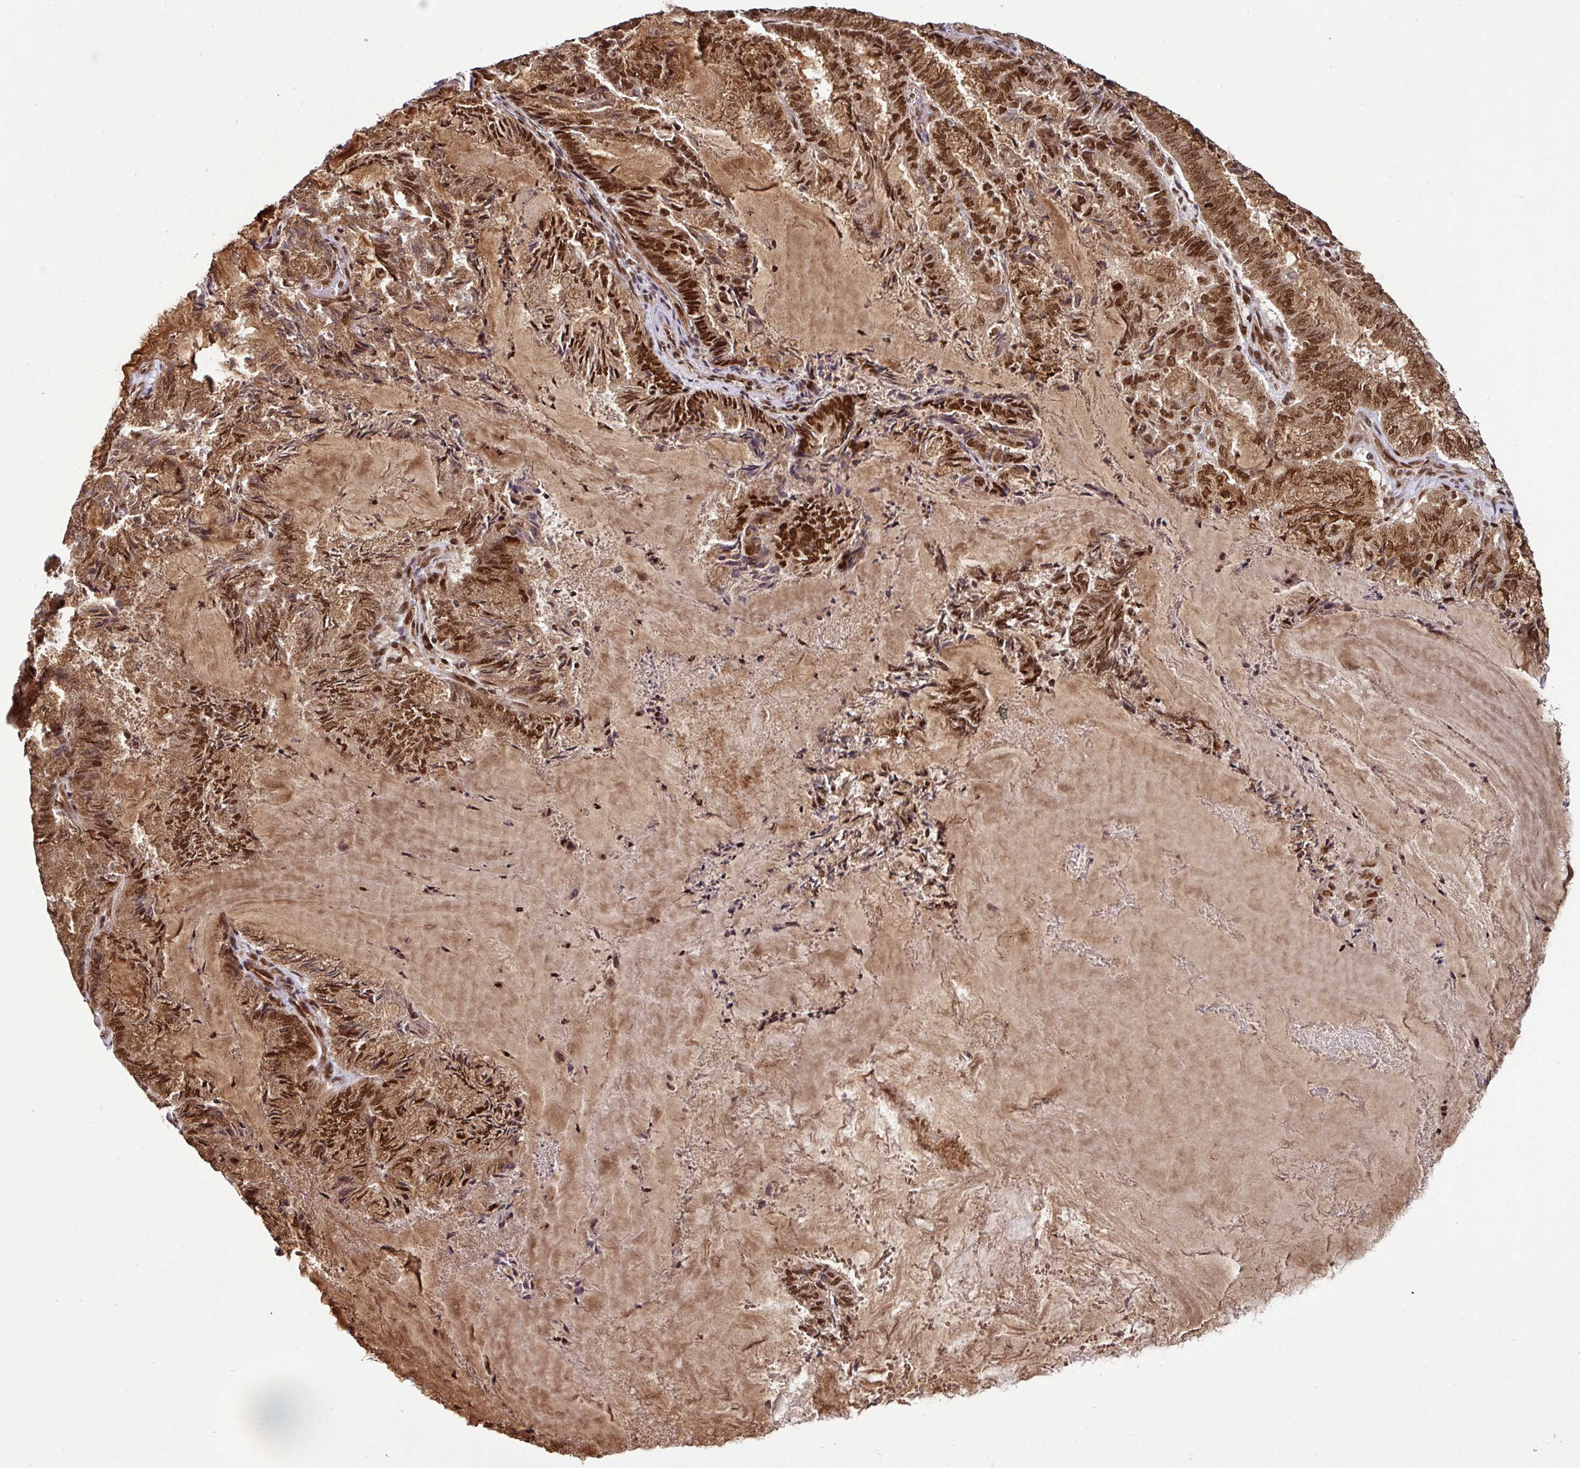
{"staining": {"intensity": "strong", "quantity": ">75%", "location": "nuclear"}, "tissue": "endometrial cancer", "cell_type": "Tumor cells", "image_type": "cancer", "snomed": [{"axis": "morphology", "description": "Adenocarcinoma, NOS"}, {"axis": "topography", "description": "Endometrium"}], "caption": "Immunohistochemistry (IHC) micrograph of neoplastic tissue: human adenocarcinoma (endometrial) stained using IHC exhibits high levels of strong protein expression localized specifically in the nuclear of tumor cells, appearing as a nuclear brown color.", "gene": "MORF4L2", "patient": {"sex": "female", "age": 80}}